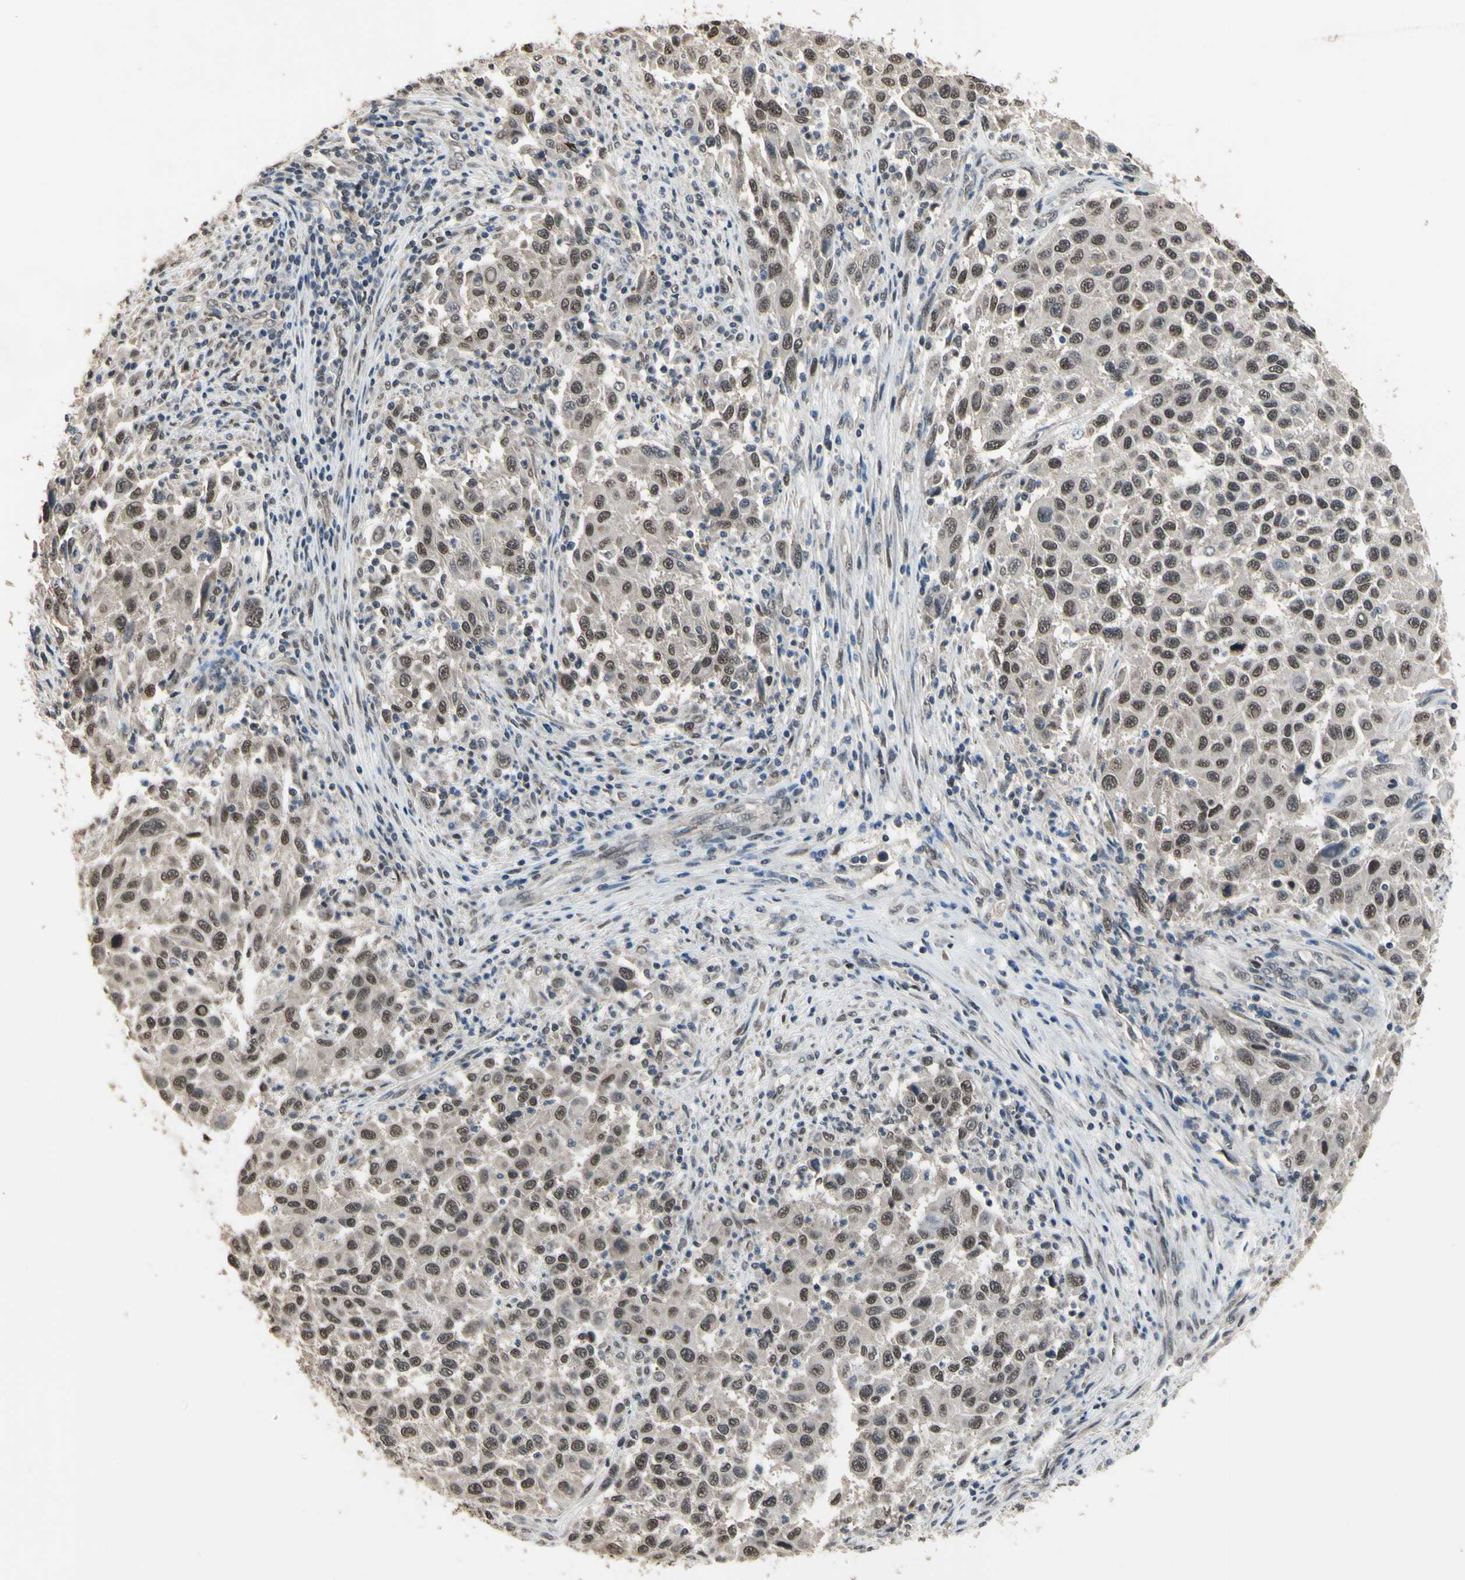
{"staining": {"intensity": "moderate", "quantity": ">75%", "location": "nuclear"}, "tissue": "melanoma", "cell_type": "Tumor cells", "image_type": "cancer", "snomed": [{"axis": "morphology", "description": "Malignant melanoma, Metastatic site"}, {"axis": "topography", "description": "Lymph node"}], "caption": "High-power microscopy captured an immunohistochemistry photomicrograph of melanoma, revealing moderate nuclear expression in approximately >75% of tumor cells.", "gene": "ZNF174", "patient": {"sex": "male", "age": 61}}